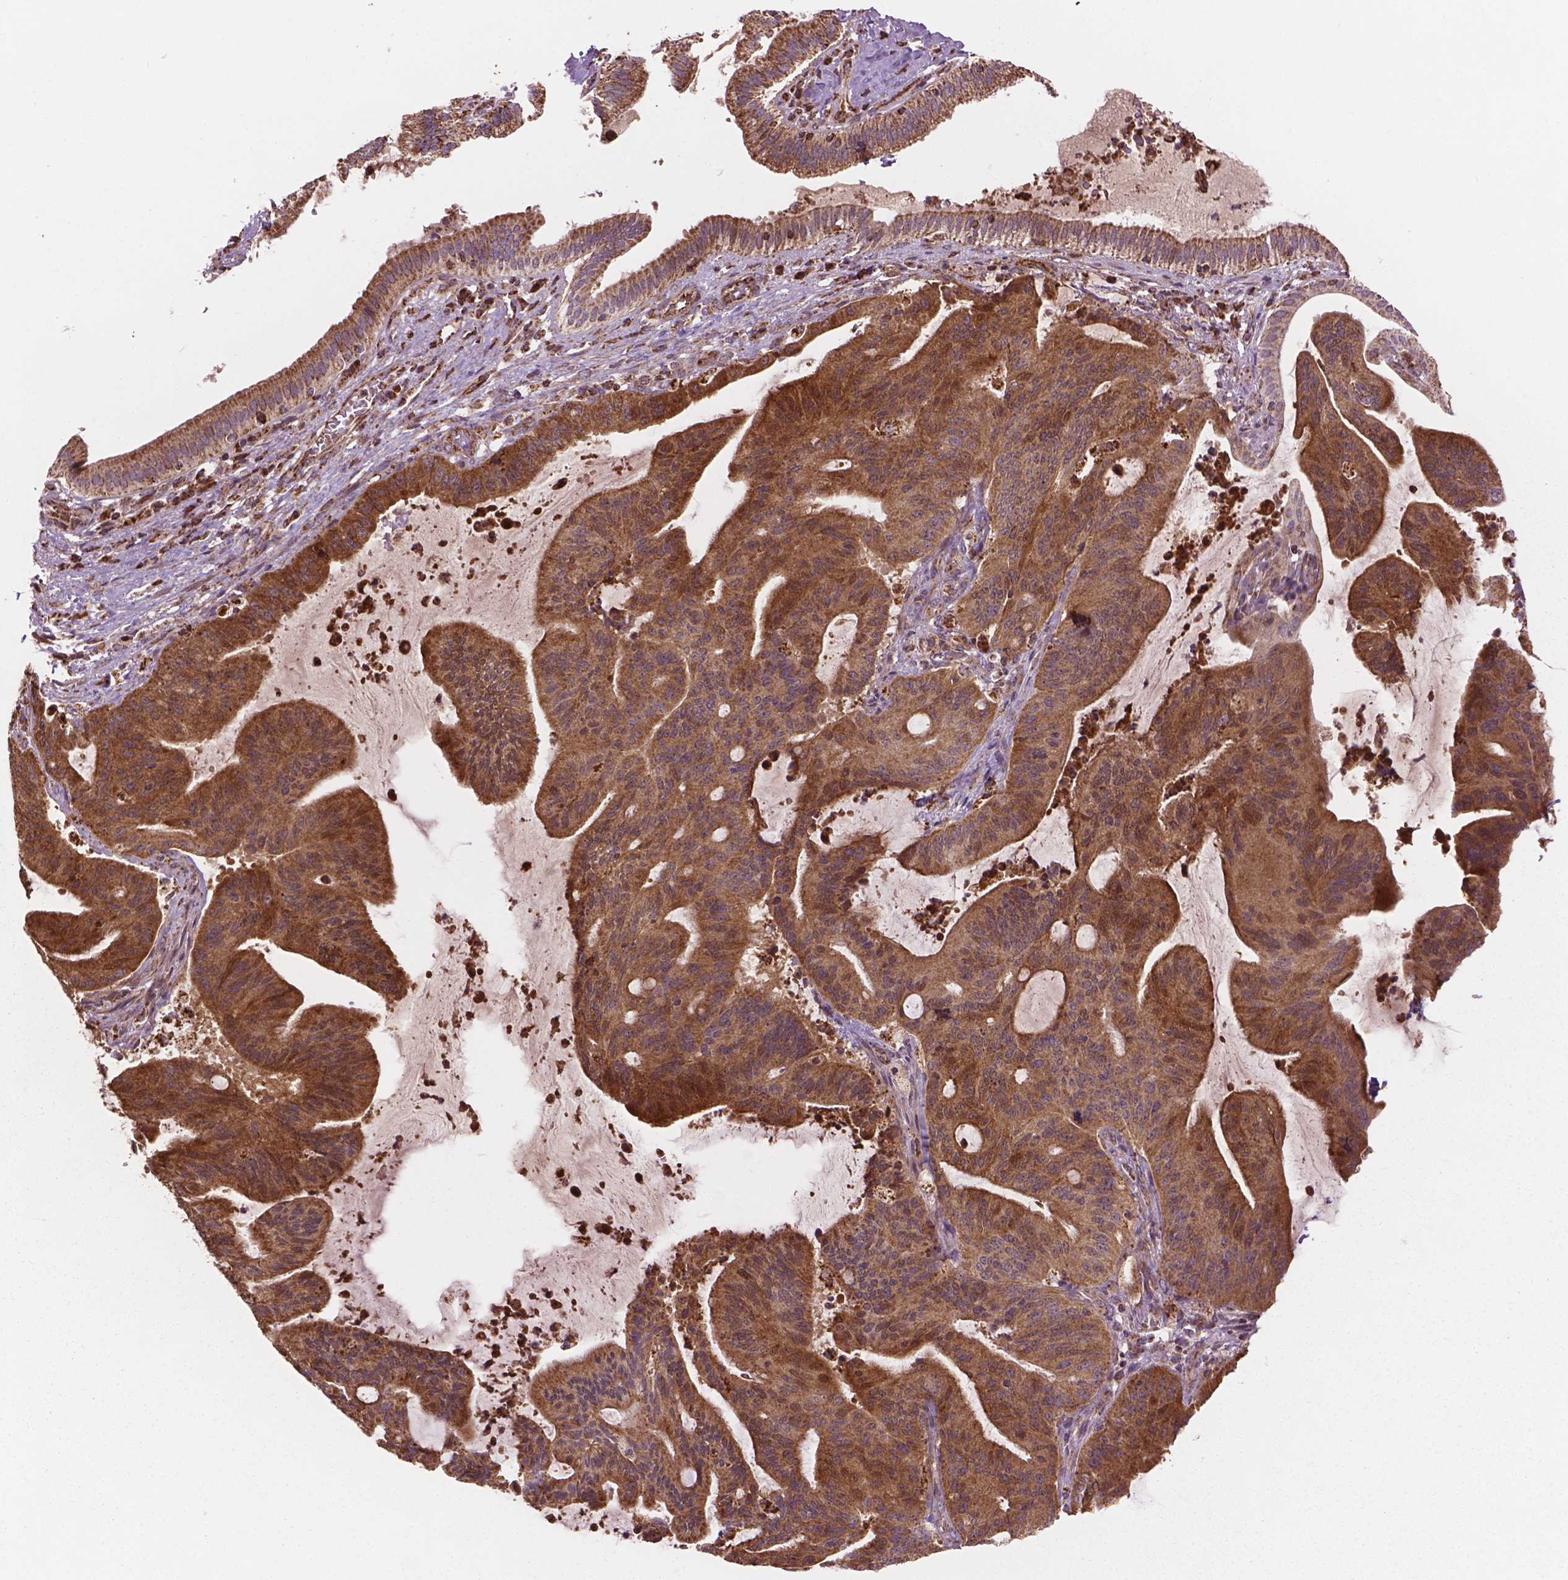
{"staining": {"intensity": "moderate", "quantity": ">75%", "location": "cytoplasmic/membranous"}, "tissue": "liver cancer", "cell_type": "Tumor cells", "image_type": "cancer", "snomed": [{"axis": "morphology", "description": "Cholangiocarcinoma"}, {"axis": "topography", "description": "Liver"}], "caption": "Brown immunohistochemical staining in liver cancer demonstrates moderate cytoplasmic/membranous staining in about >75% of tumor cells. Using DAB (brown) and hematoxylin (blue) stains, captured at high magnification using brightfield microscopy.", "gene": "HS3ST3A1", "patient": {"sex": "female", "age": 73}}